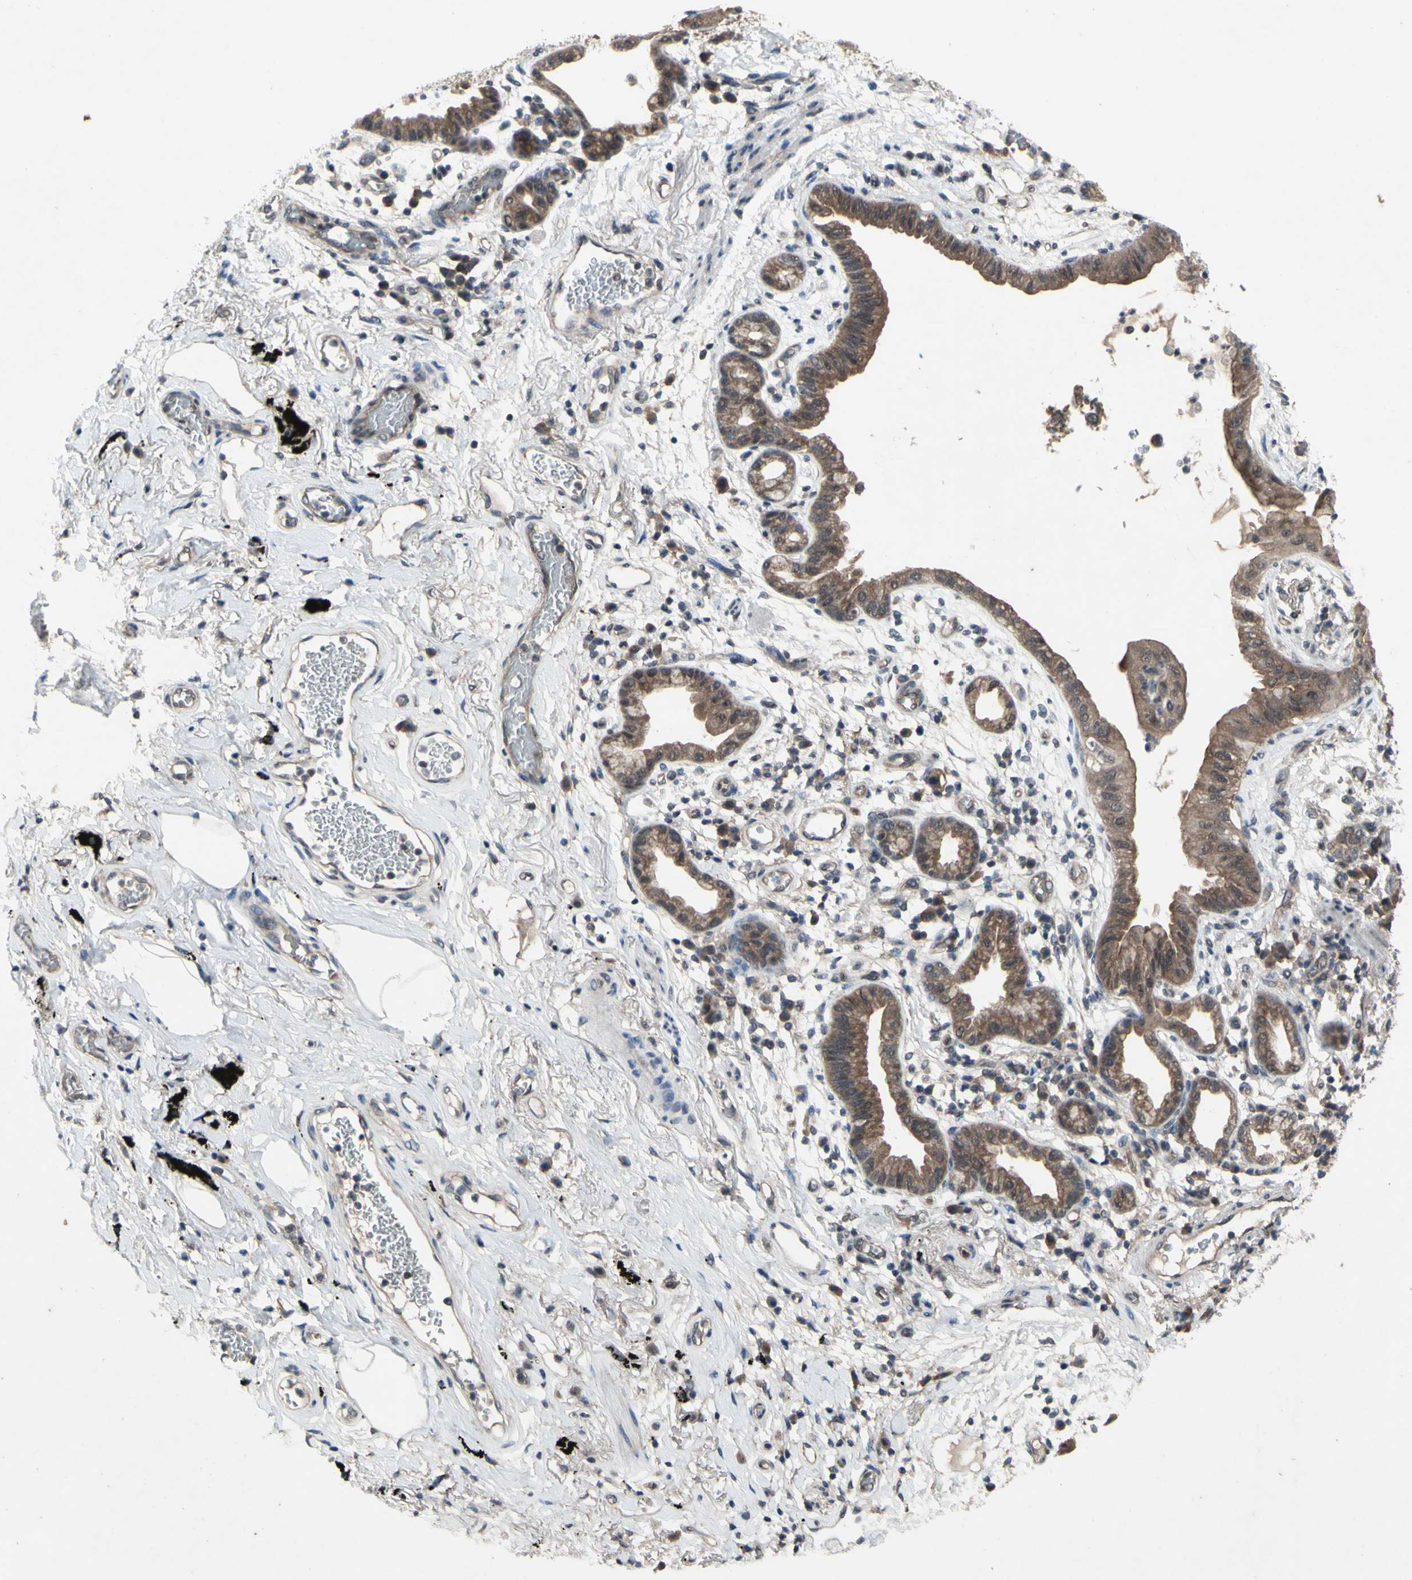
{"staining": {"intensity": "moderate", "quantity": "25%-75%", "location": "cytoplasmic/membranous"}, "tissue": "lung cancer", "cell_type": "Tumor cells", "image_type": "cancer", "snomed": [{"axis": "morphology", "description": "Adenocarcinoma, NOS"}, {"axis": "topography", "description": "Lung"}], "caption": "Brown immunohistochemical staining in lung cancer shows moderate cytoplasmic/membranous positivity in approximately 25%-75% of tumor cells.", "gene": "TRDMT1", "patient": {"sex": "female", "age": 70}}